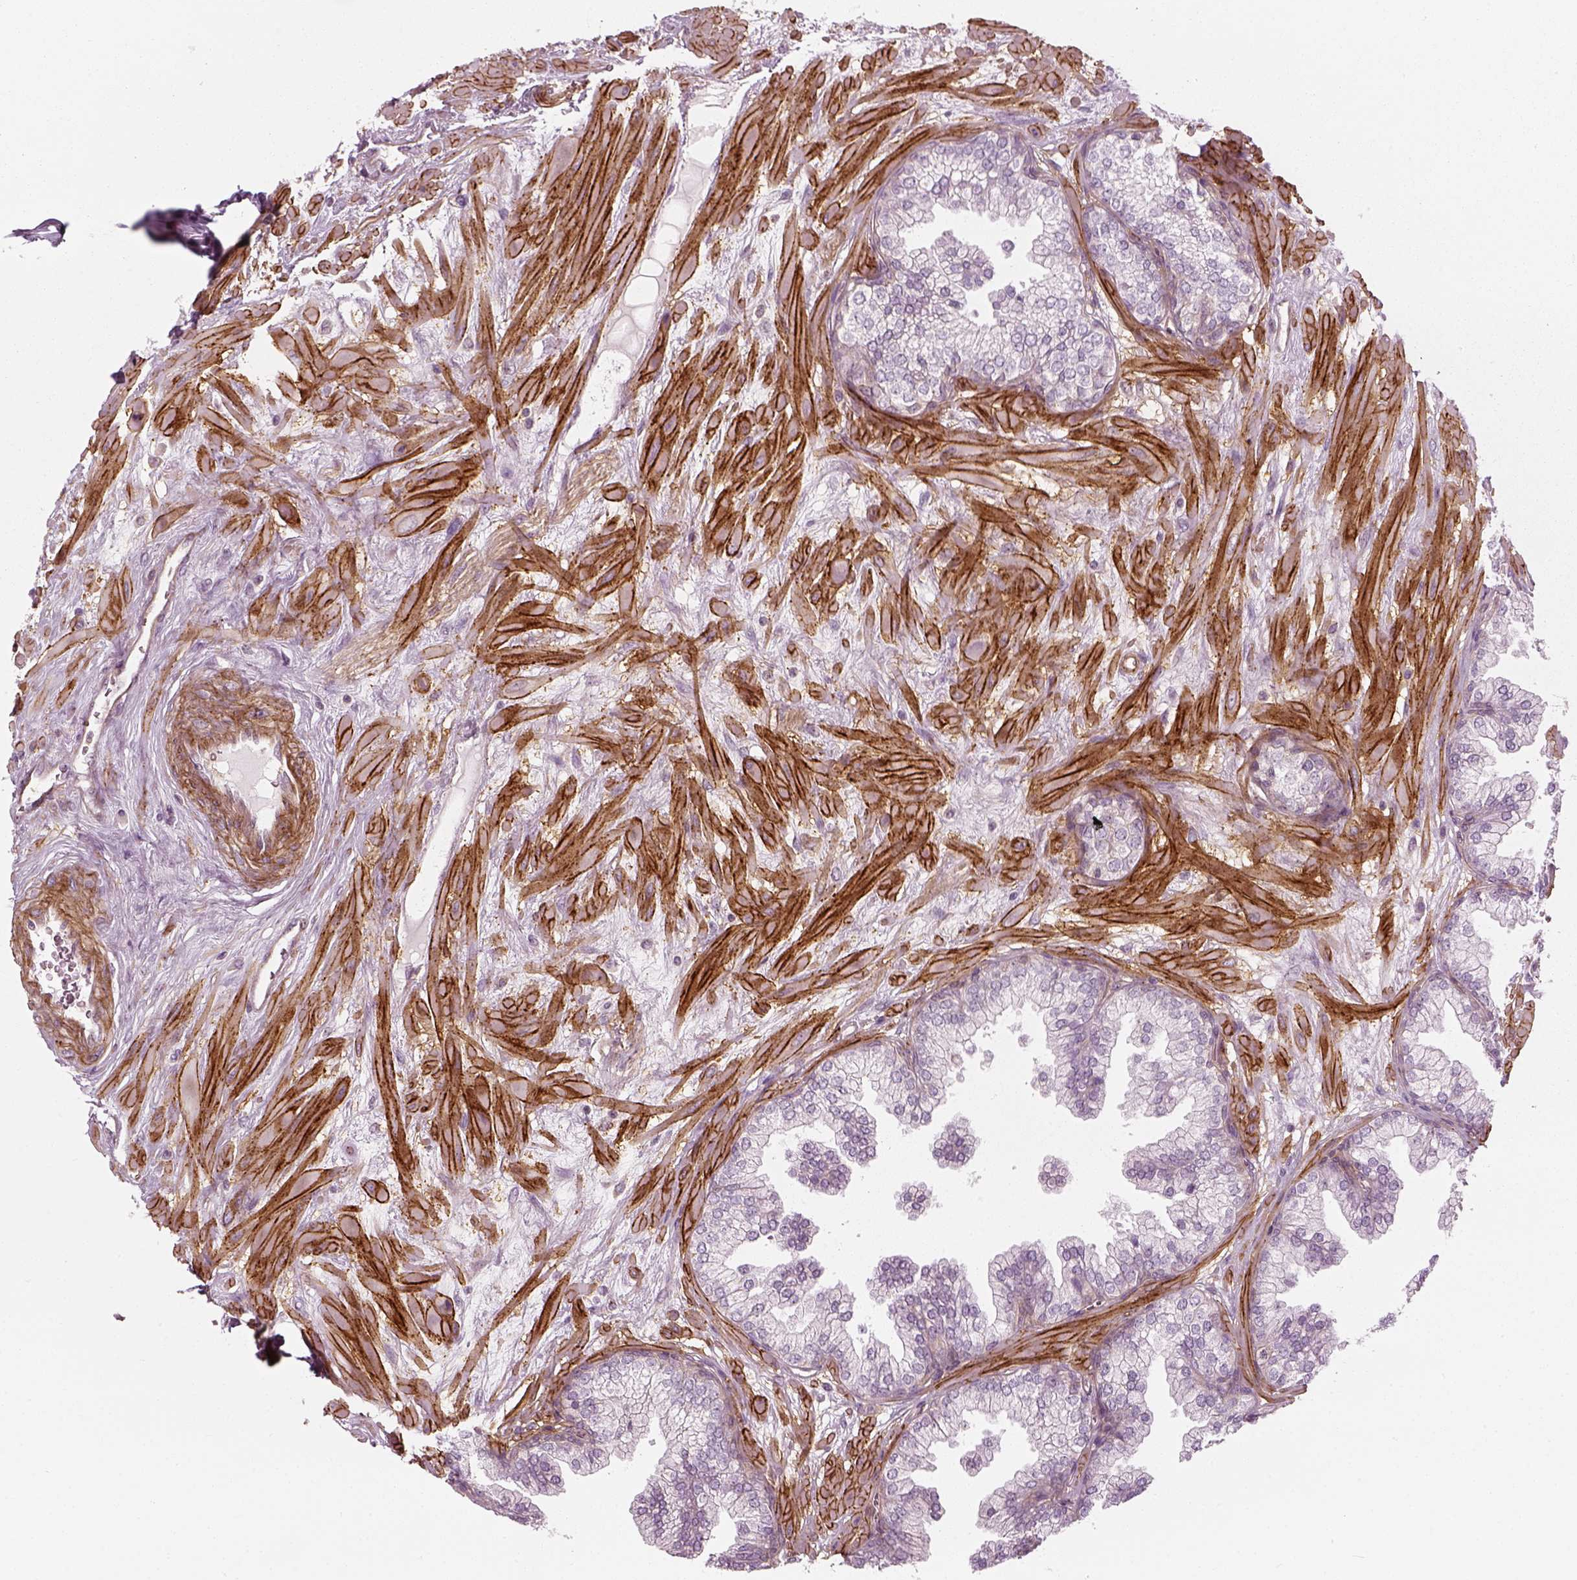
{"staining": {"intensity": "negative", "quantity": "none", "location": "none"}, "tissue": "prostate", "cell_type": "Glandular cells", "image_type": "normal", "snomed": [{"axis": "morphology", "description": "Normal tissue, NOS"}, {"axis": "topography", "description": "Prostate"}, {"axis": "topography", "description": "Peripheral nerve tissue"}], "caption": "Human prostate stained for a protein using IHC reveals no positivity in glandular cells.", "gene": "NPTN", "patient": {"sex": "male", "age": 61}}